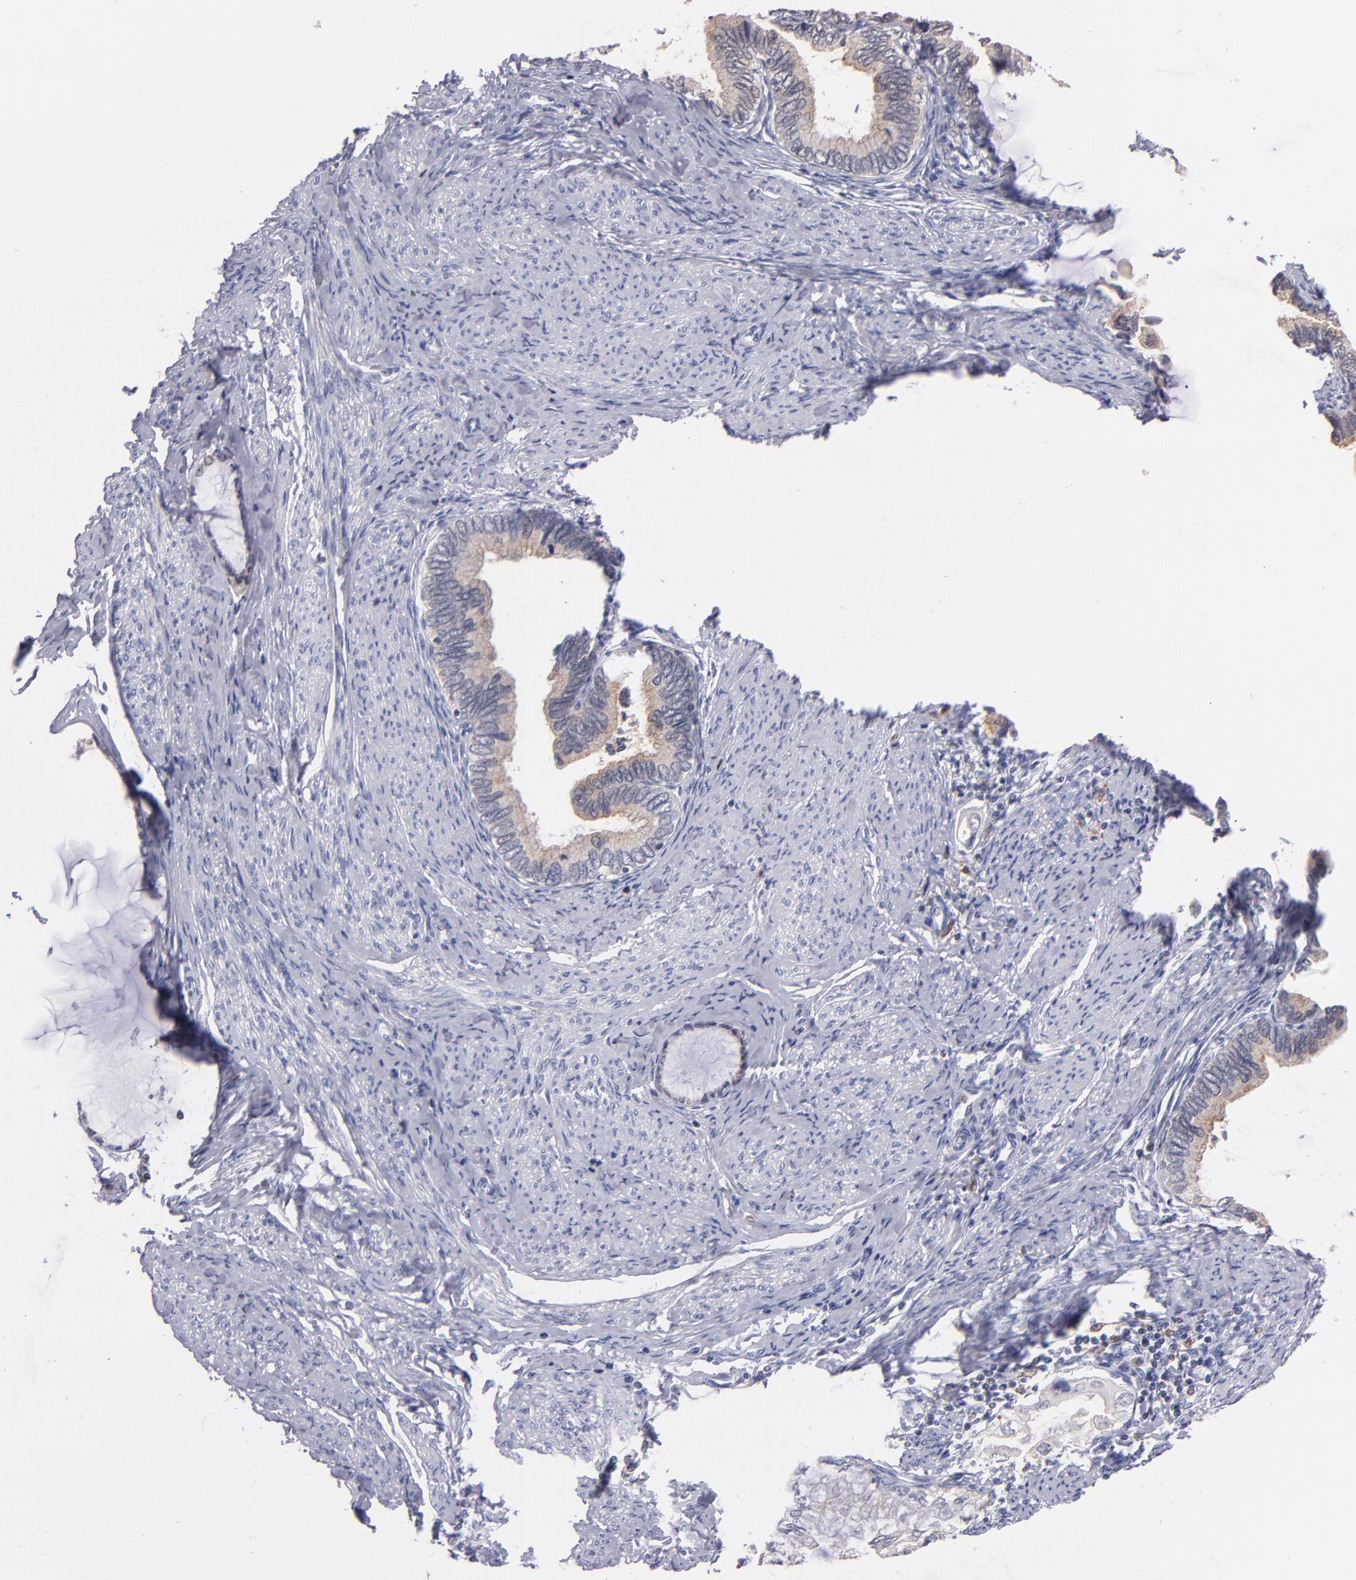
{"staining": {"intensity": "weak", "quantity": "25%-75%", "location": "cytoplasmic/membranous"}, "tissue": "cervical cancer", "cell_type": "Tumor cells", "image_type": "cancer", "snomed": [{"axis": "morphology", "description": "Adenocarcinoma, NOS"}, {"axis": "topography", "description": "Cervix"}], "caption": "Weak cytoplasmic/membranous protein positivity is seen in about 25%-75% of tumor cells in cervical adenocarcinoma.", "gene": "PRKCD", "patient": {"sex": "female", "age": 49}}